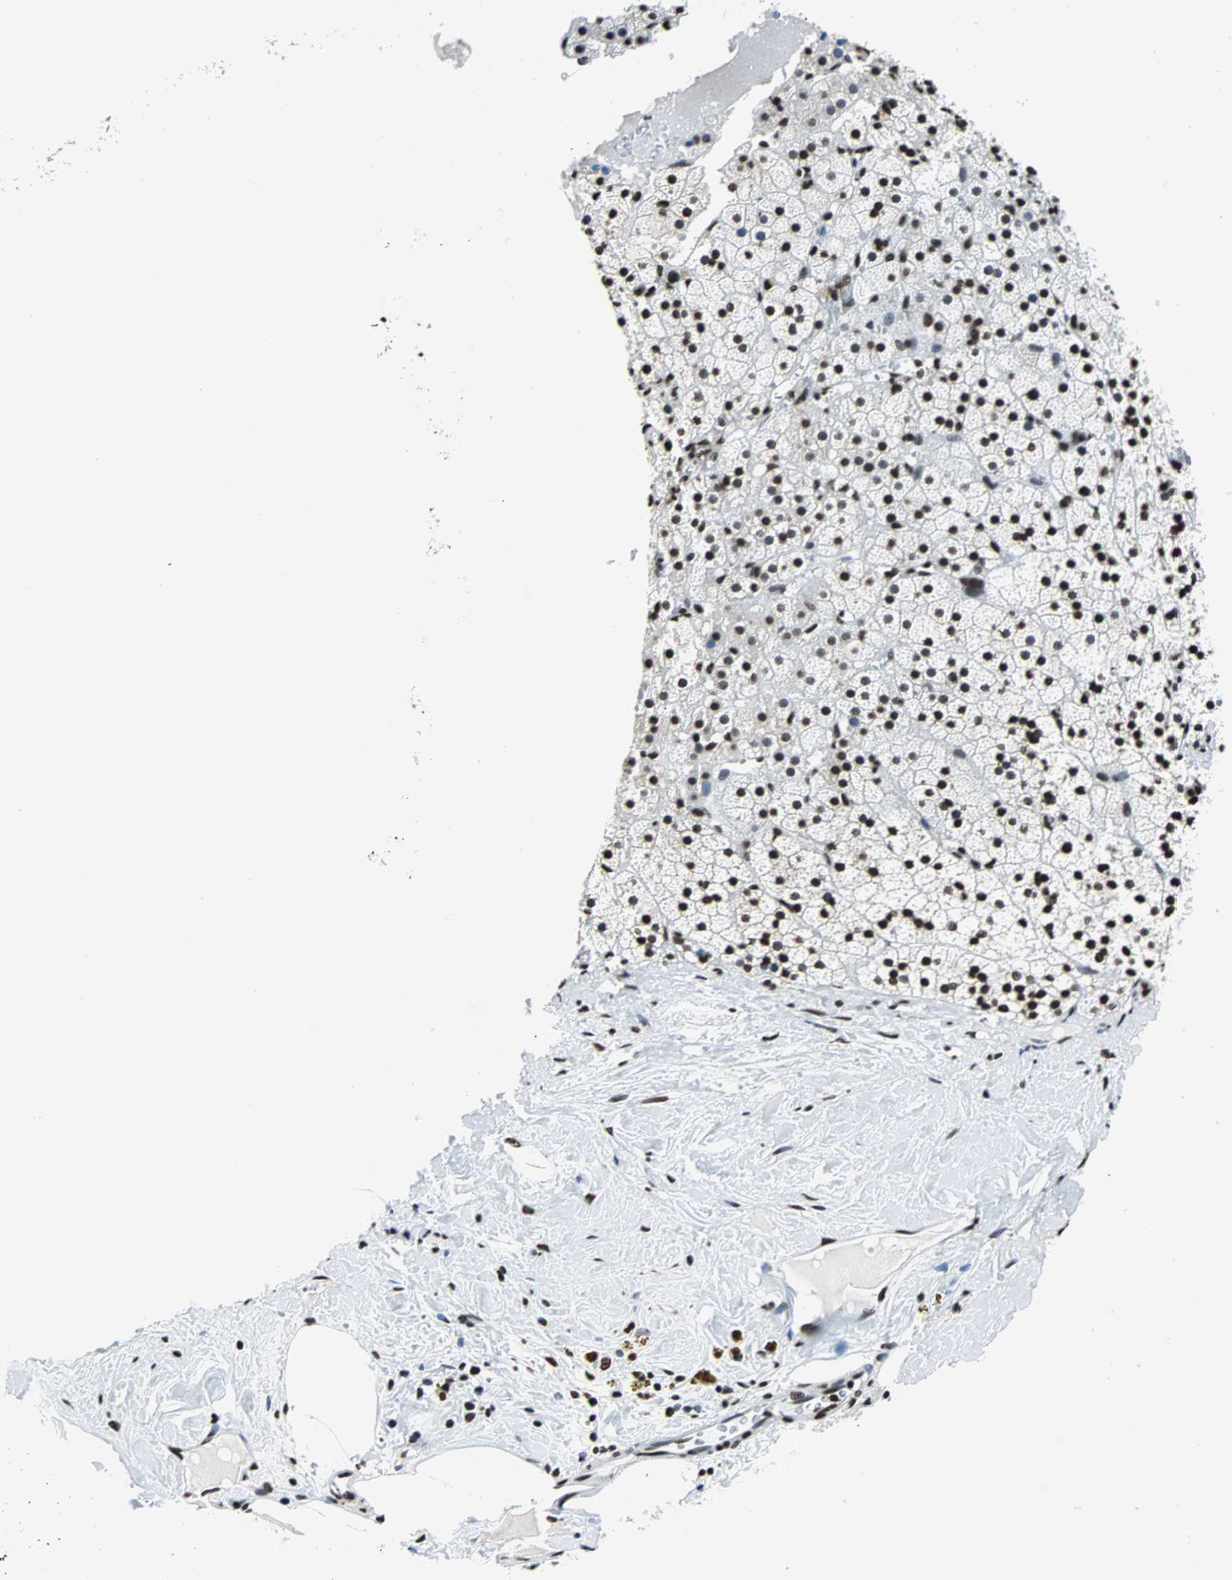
{"staining": {"intensity": "strong", "quantity": ">75%", "location": "nuclear"}, "tissue": "adrenal gland", "cell_type": "Glandular cells", "image_type": "normal", "snomed": [{"axis": "morphology", "description": "Normal tissue, NOS"}, {"axis": "topography", "description": "Adrenal gland"}], "caption": "High-magnification brightfield microscopy of benign adrenal gland stained with DAB (3,3'-diaminobenzidine) (brown) and counterstained with hematoxylin (blue). glandular cells exhibit strong nuclear expression is identified in about>75% of cells. The staining was performed using DAB (3,3'-diaminobenzidine), with brown indicating positive protein expression. Nuclei are stained blue with hematoxylin.", "gene": "FUBP1", "patient": {"sex": "male", "age": 35}}